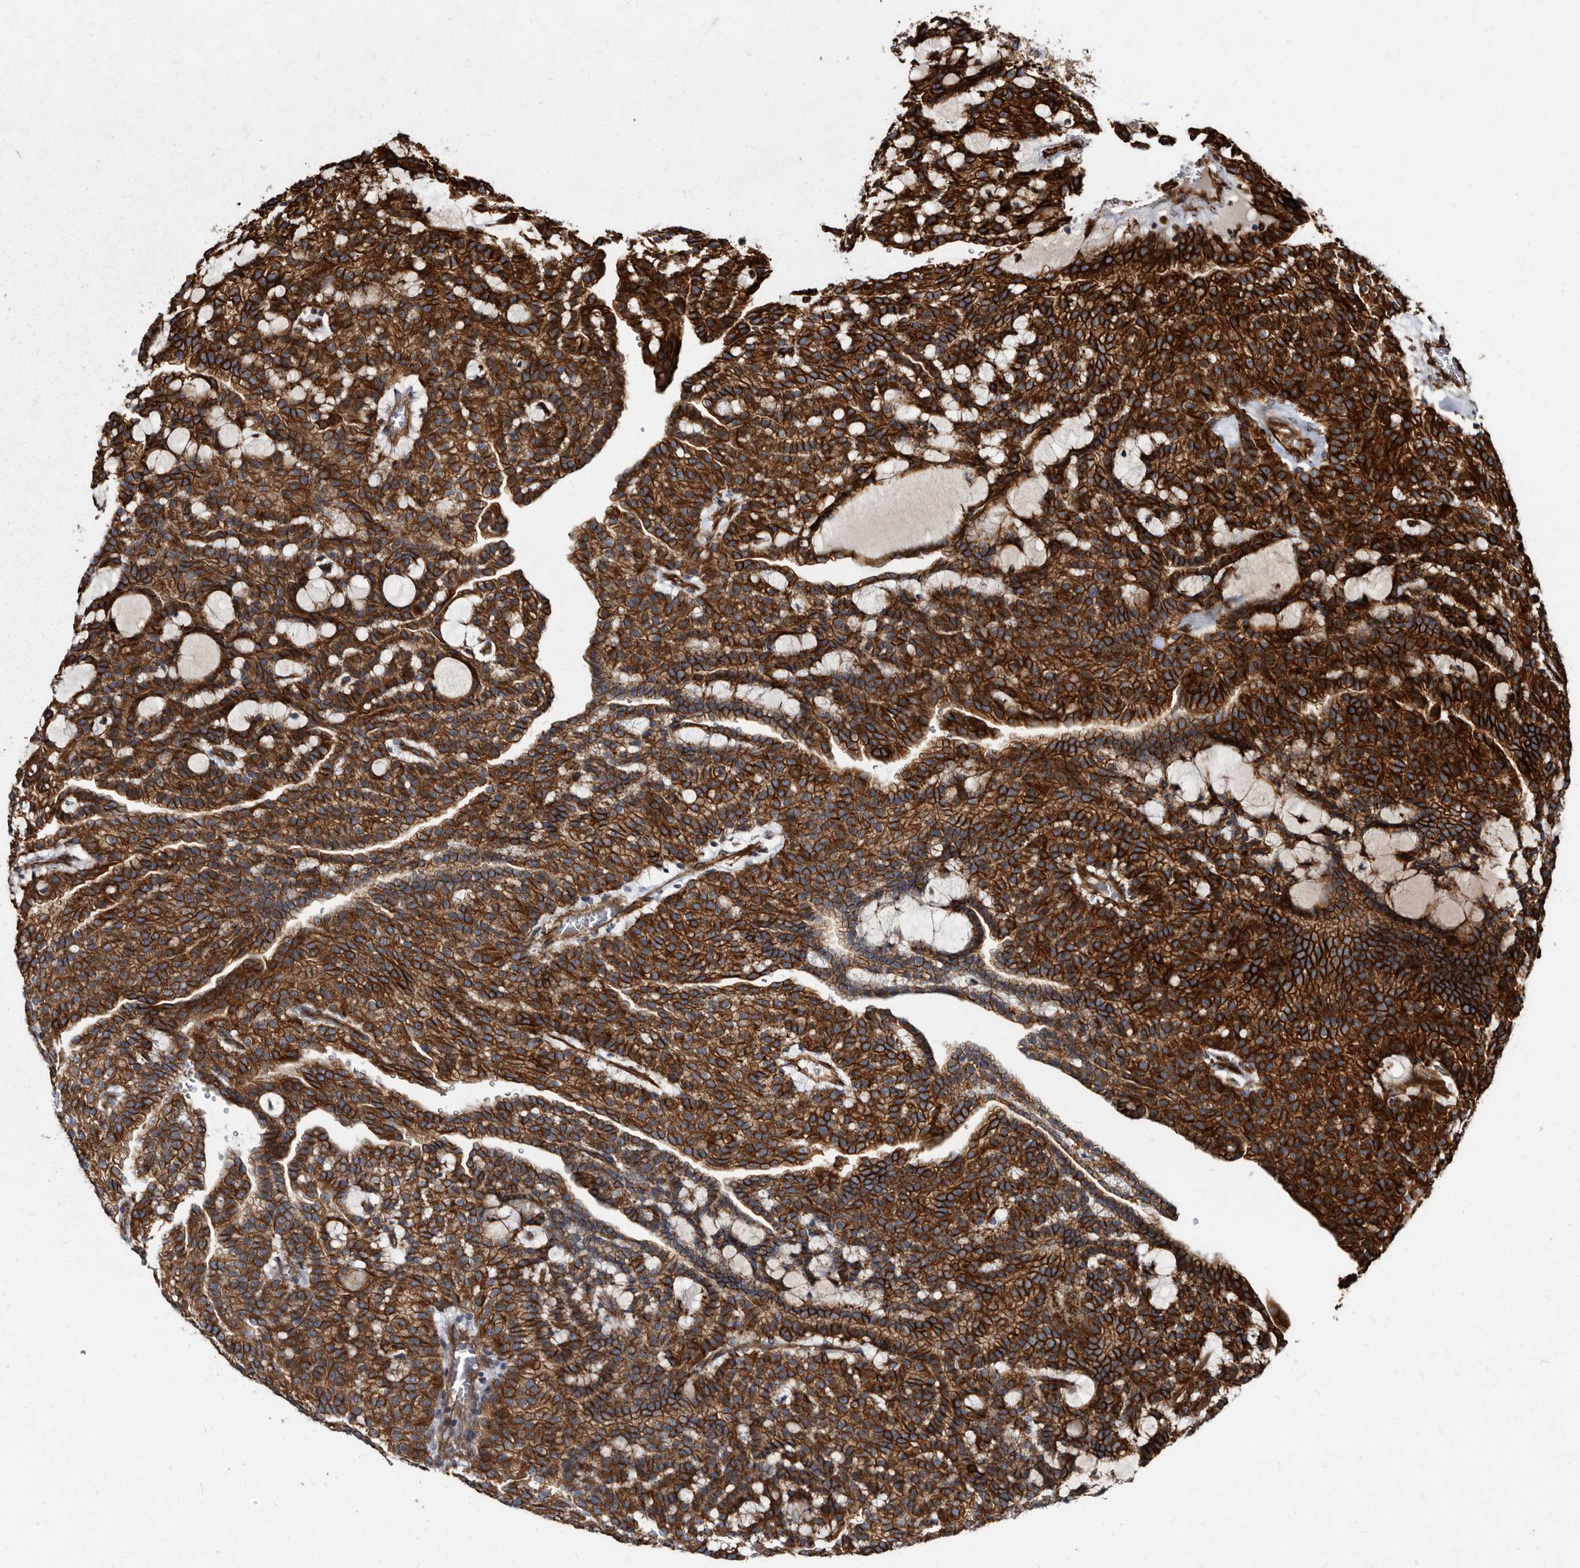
{"staining": {"intensity": "strong", "quantity": ">75%", "location": "cytoplasmic/membranous"}, "tissue": "renal cancer", "cell_type": "Tumor cells", "image_type": "cancer", "snomed": [{"axis": "morphology", "description": "Adenocarcinoma, NOS"}, {"axis": "topography", "description": "Kidney"}], "caption": "Renal cancer stained with DAB immunohistochemistry (IHC) reveals high levels of strong cytoplasmic/membranous expression in approximately >75% of tumor cells.", "gene": "KCTD20", "patient": {"sex": "male", "age": 63}}